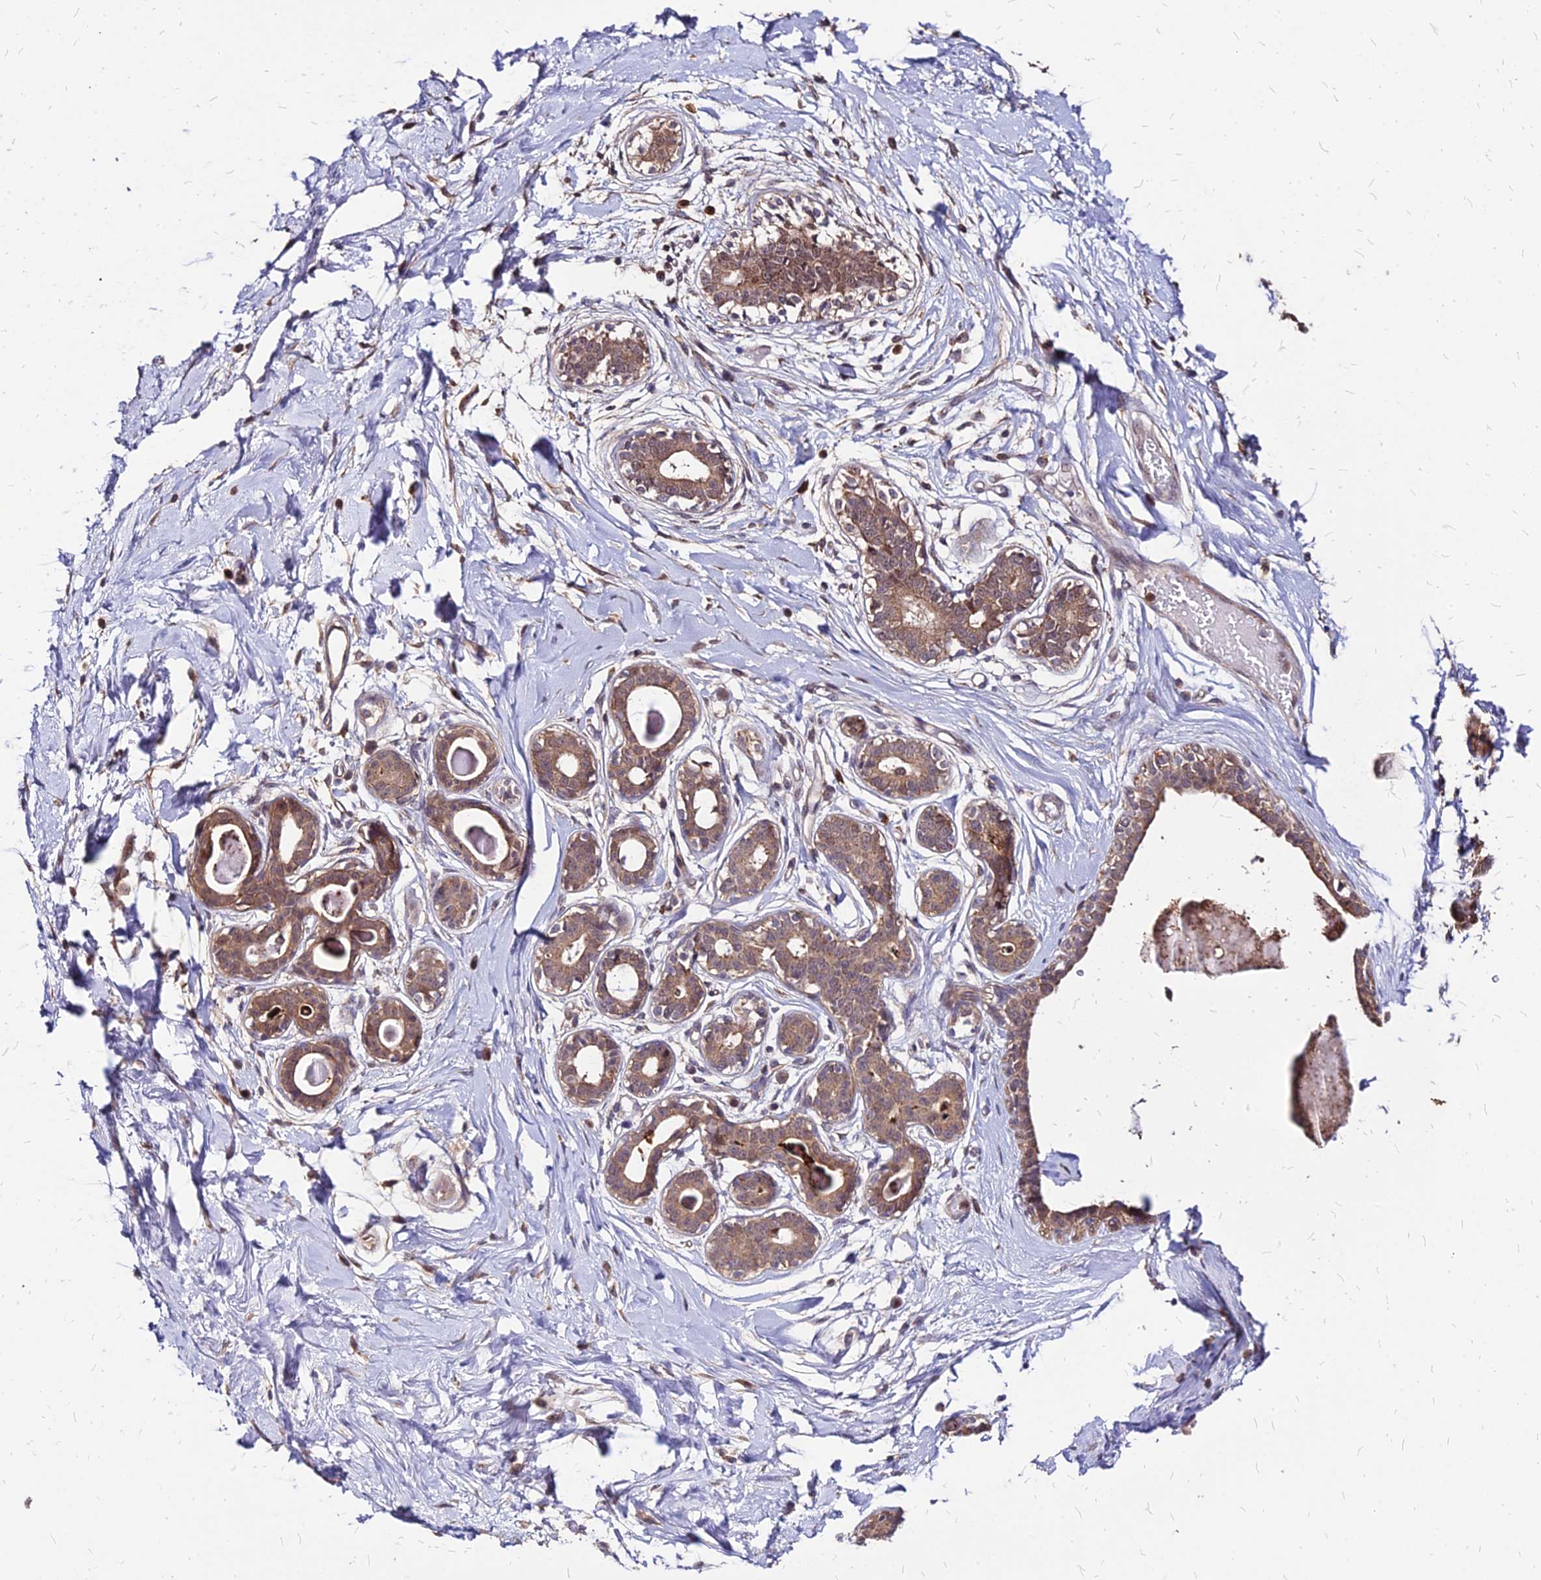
{"staining": {"intensity": "moderate", "quantity": ">75%", "location": "cytoplasmic/membranous"}, "tissue": "breast", "cell_type": "Adipocytes", "image_type": "normal", "snomed": [{"axis": "morphology", "description": "Normal tissue, NOS"}, {"axis": "topography", "description": "Breast"}], "caption": "Moderate cytoplasmic/membranous protein staining is identified in approximately >75% of adipocytes in breast. (brown staining indicates protein expression, while blue staining denotes nuclei).", "gene": "APBA3", "patient": {"sex": "female", "age": 45}}